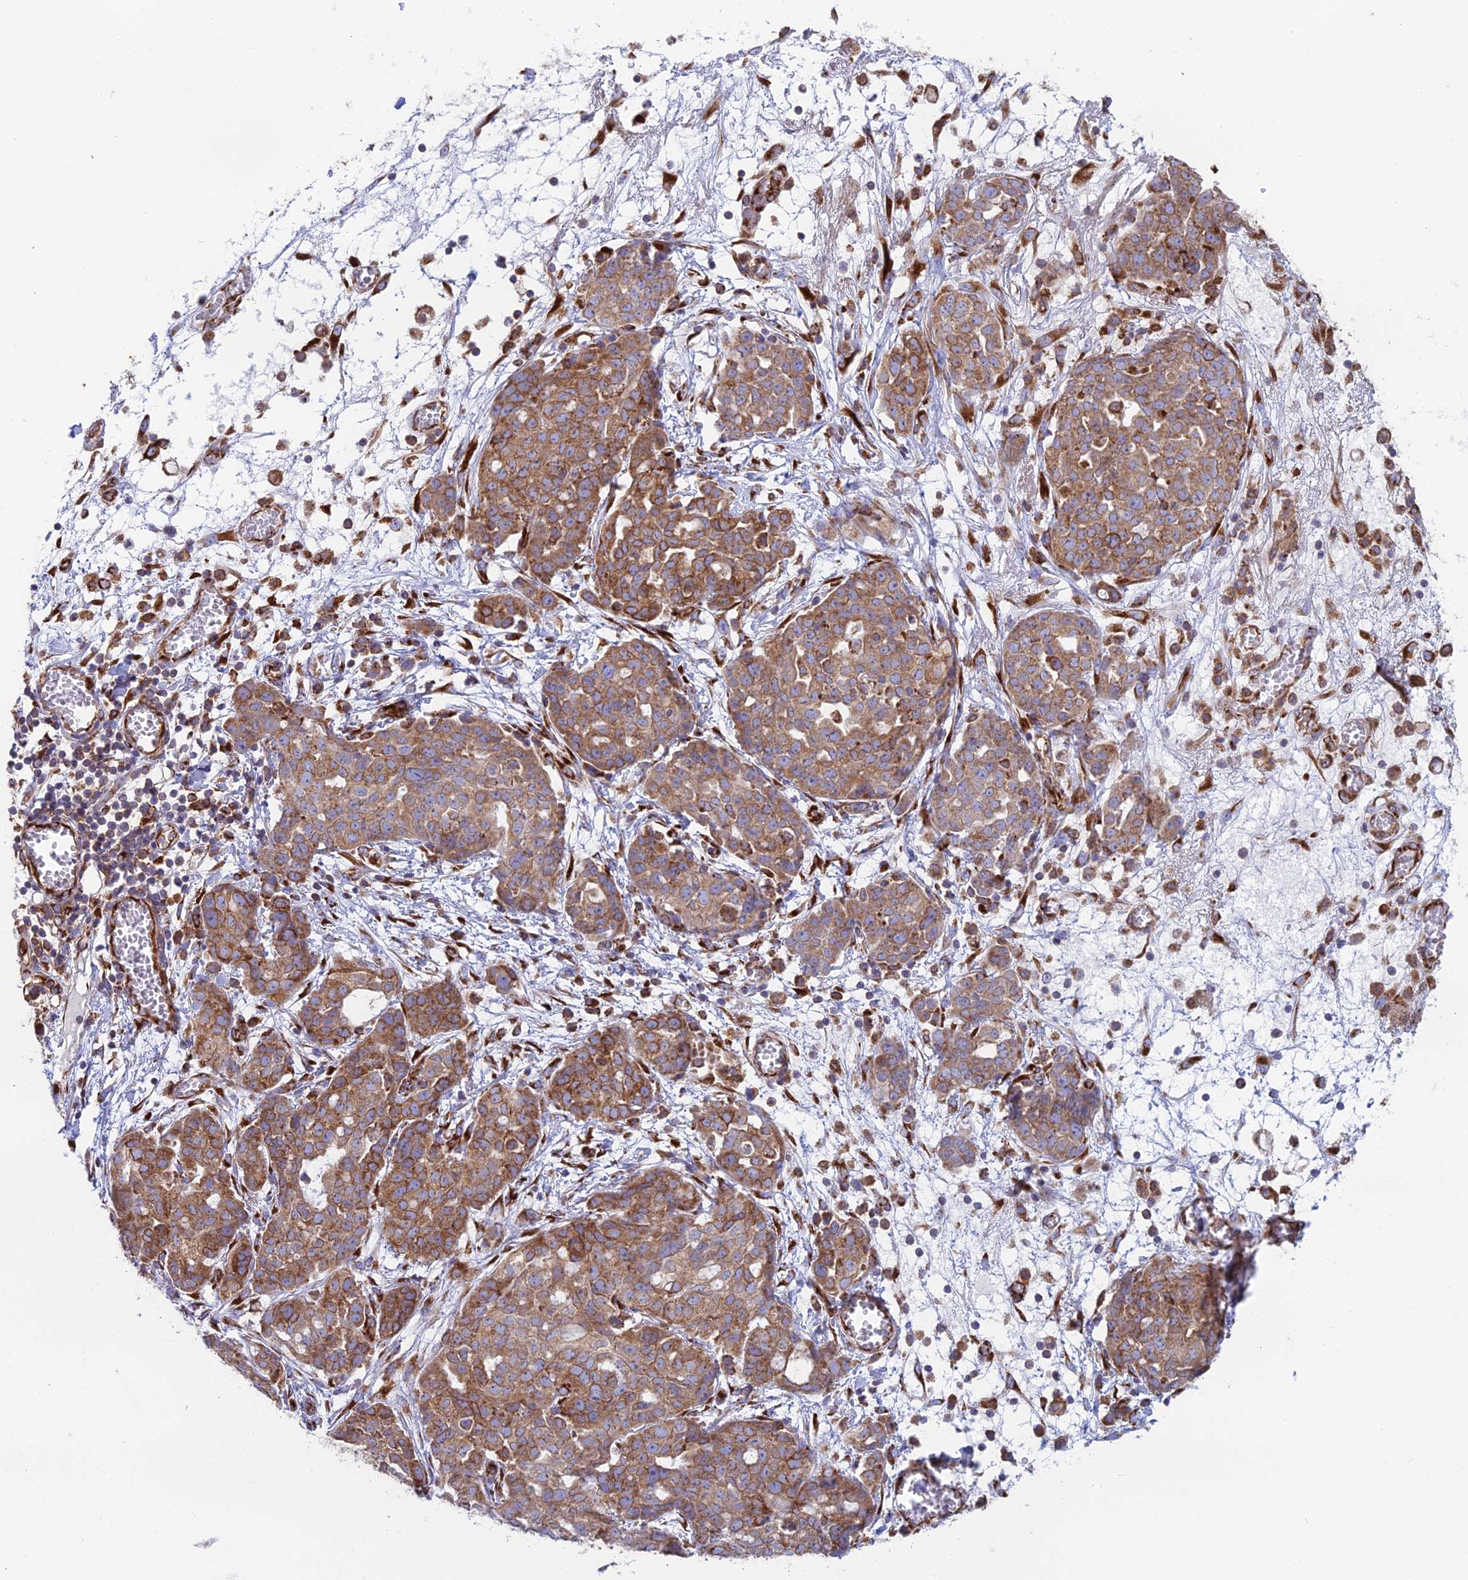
{"staining": {"intensity": "moderate", "quantity": ">75%", "location": "cytoplasmic/membranous"}, "tissue": "ovarian cancer", "cell_type": "Tumor cells", "image_type": "cancer", "snomed": [{"axis": "morphology", "description": "Cystadenocarcinoma, serous, NOS"}, {"axis": "topography", "description": "Soft tissue"}, {"axis": "topography", "description": "Ovary"}], "caption": "Protein positivity by immunohistochemistry exhibits moderate cytoplasmic/membranous staining in approximately >75% of tumor cells in ovarian cancer (serous cystadenocarcinoma).", "gene": "CCDC69", "patient": {"sex": "female", "age": 57}}